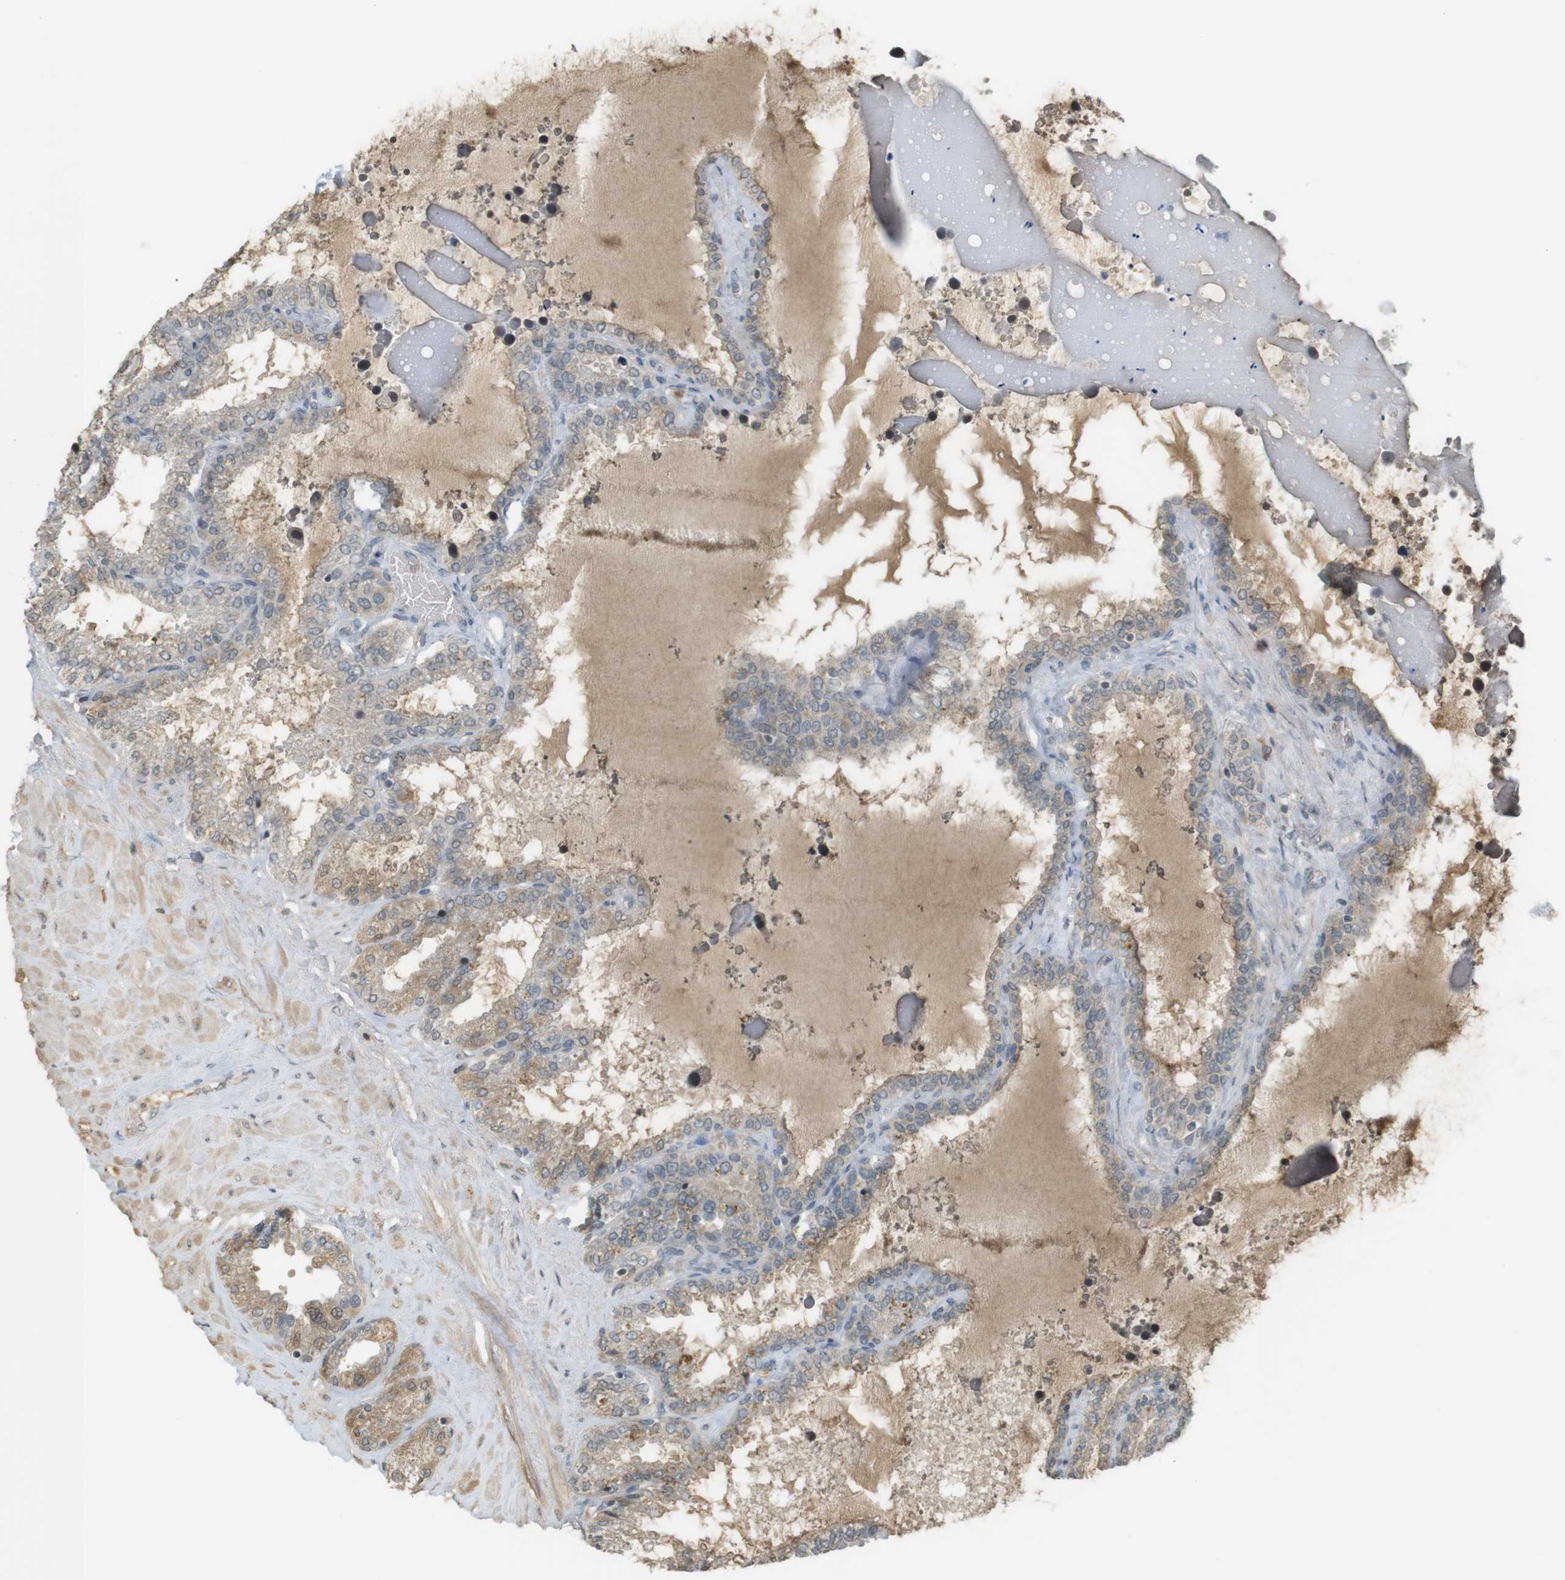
{"staining": {"intensity": "moderate", "quantity": ">75%", "location": "cytoplasmic/membranous"}, "tissue": "seminal vesicle", "cell_type": "Glandular cells", "image_type": "normal", "snomed": [{"axis": "morphology", "description": "Normal tissue, NOS"}, {"axis": "topography", "description": "Seminal veicle"}], "caption": "Seminal vesicle stained with DAB (3,3'-diaminobenzidine) immunohistochemistry exhibits medium levels of moderate cytoplasmic/membranous expression in about >75% of glandular cells. Nuclei are stained in blue.", "gene": "SRR", "patient": {"sex": "male", "age": 46}}